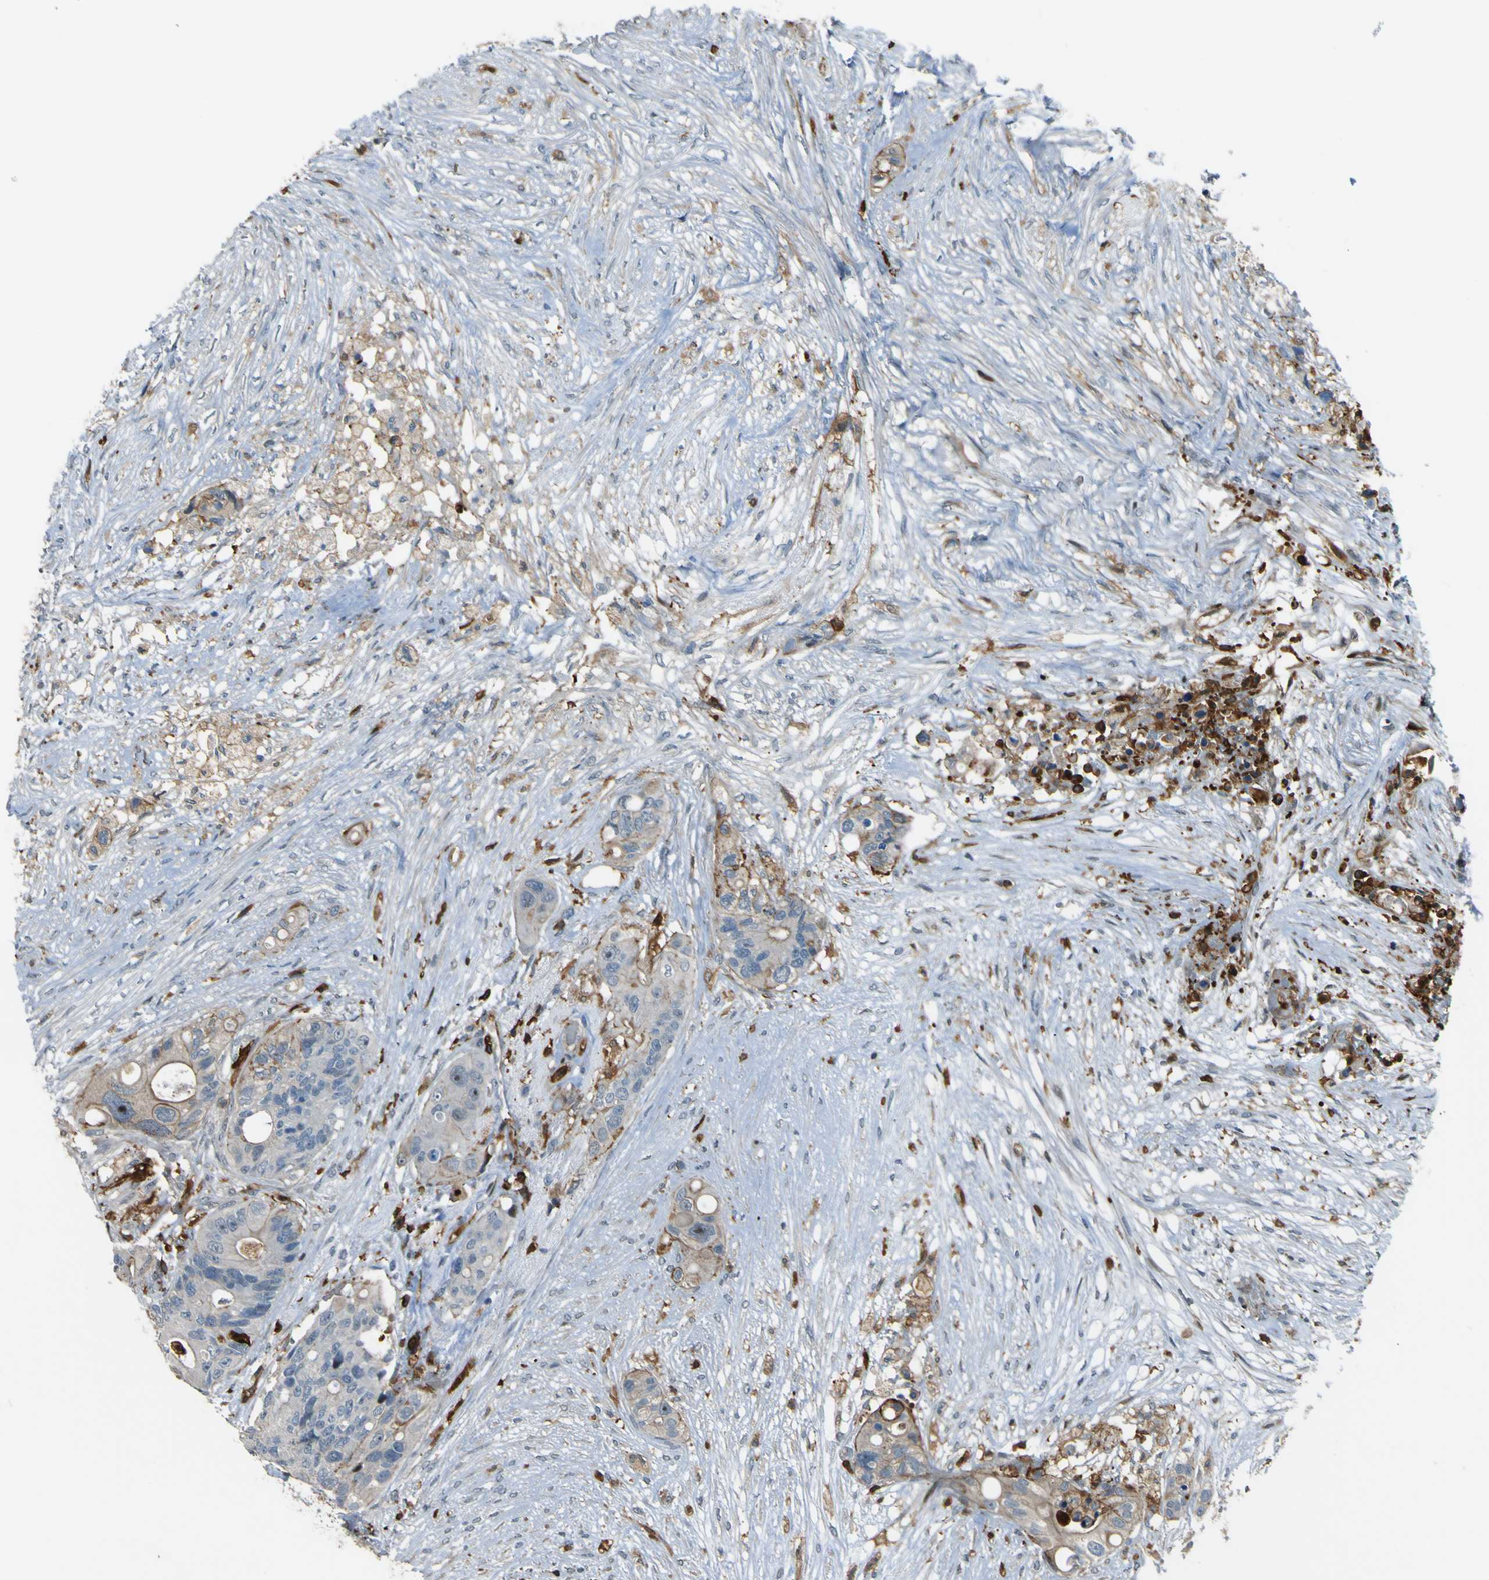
{"staining": {"intensity": "weak", "quantity": "<25%", "location": "cytoplasmic/membranous"}, "tissue": "colorectal cancer", "cell_type": "Tumor cells", "image_type": "cancer", "snomed": [{"axis": "morphology", "description": "Adenocarcinoma, NOS"}, {"axis": "topography", "description": "Colon"}], "caption": "DAB immunohistochemical staining of colorectal adenocarcinoma reveals no significant staining in tumor cells. (DAB immunohistochemistry (IHC) visualized using brightfield microscopy, high magnification).", "gene": "PCDHB5", "patient": {"sex": "female", "age": 57}}